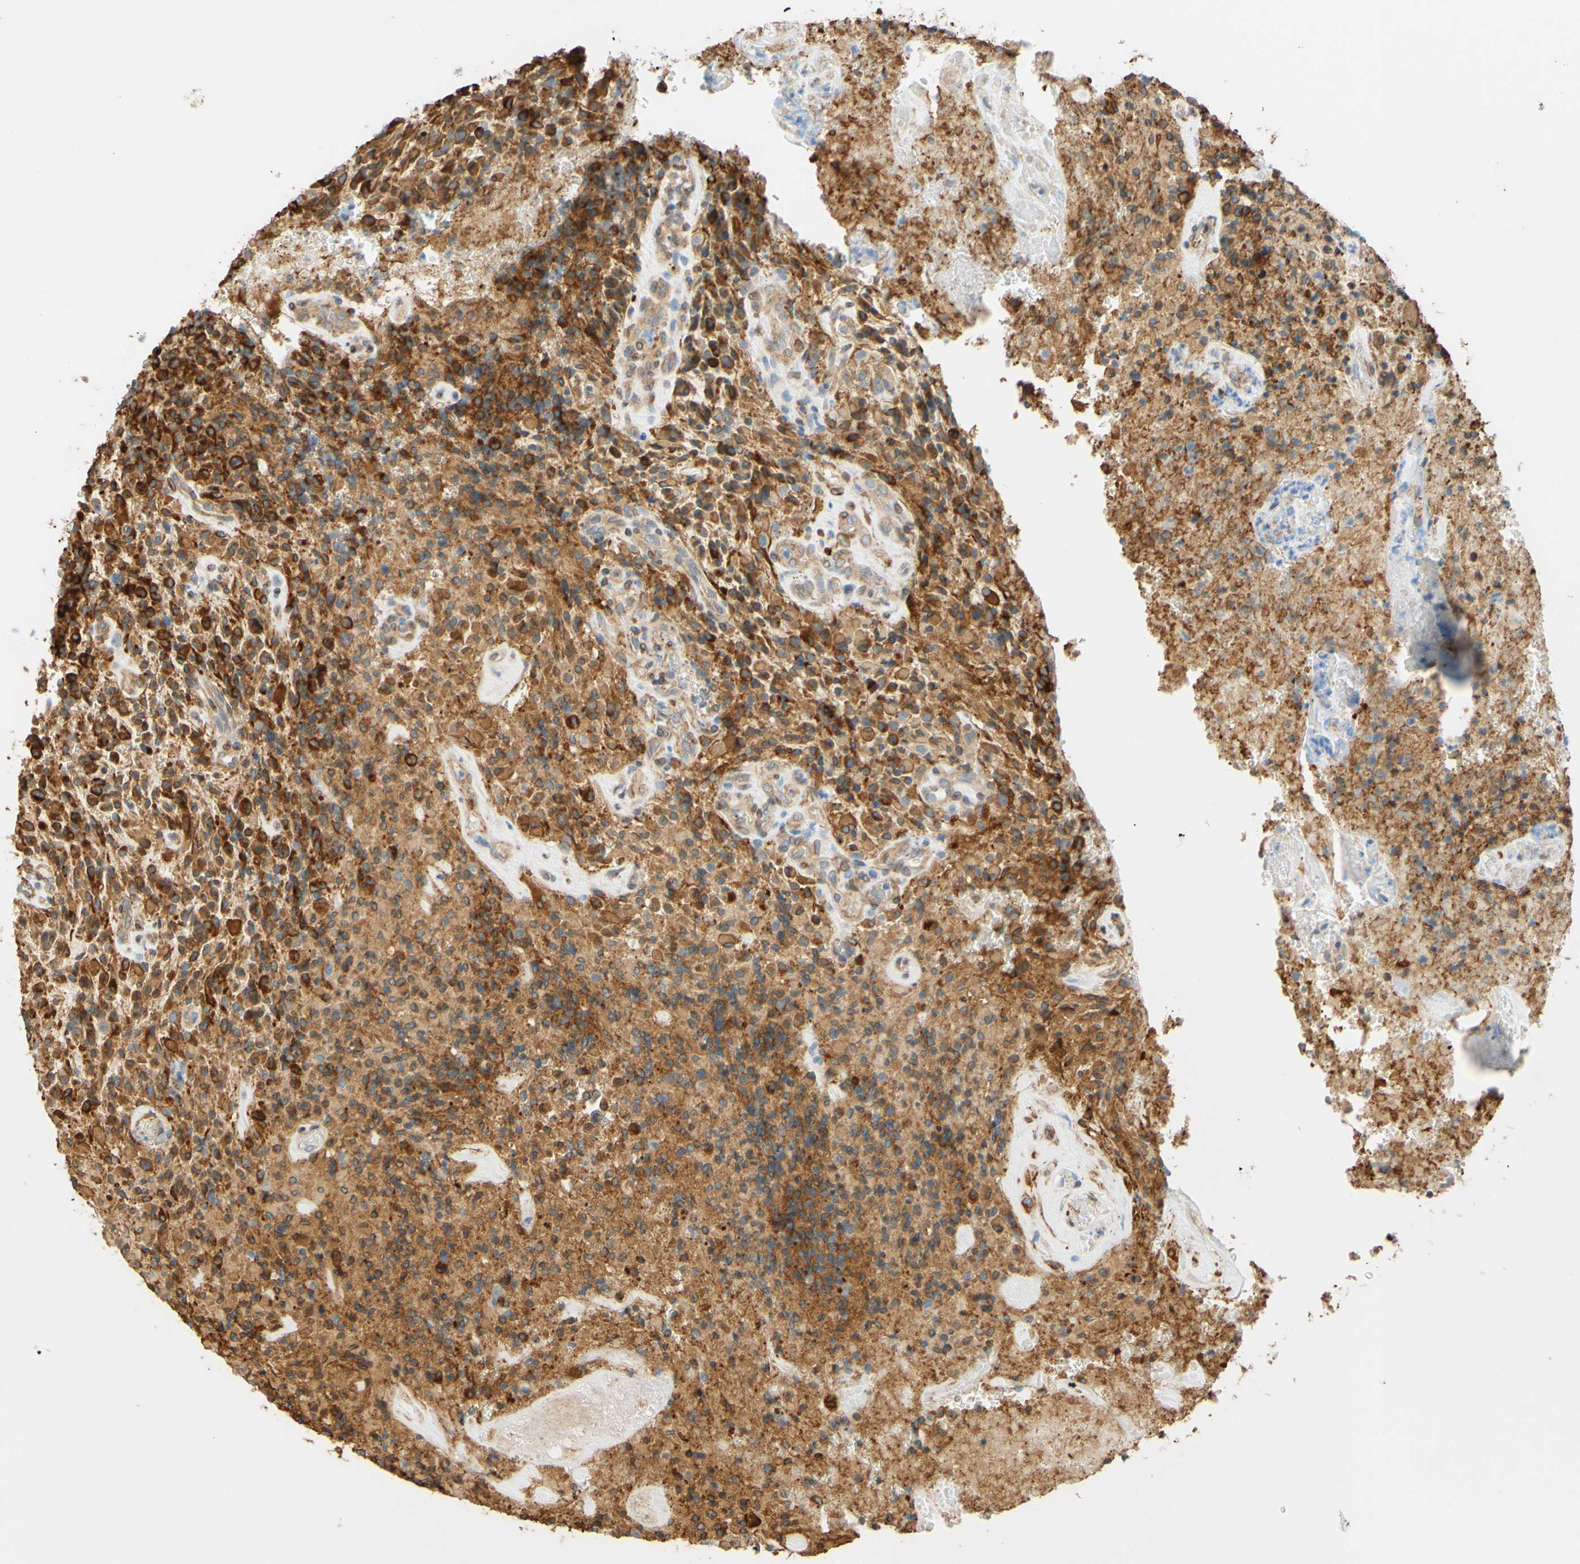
{"staining": {"intensity": "strong", "quantity": ">75%", "location": "cytoplasmic/membranous"}, "tissue": "glioma", "cell_type": "Tumor cells", "image_type": "cancer", "snomed": [{"axis": "morphology", "description": "Glioma, malignant, High grade"}, {"axis": "topography", "description": "Brain"}], "caption": "DAB immunohistochemical staining of high-grade glioma (malignant) exhibits strong cytoplasmic/membranous protein expression in approximately >75% of tumor cells.", "gene": "ENDOD1", "patient": {"sex": "male", "age": 71}}